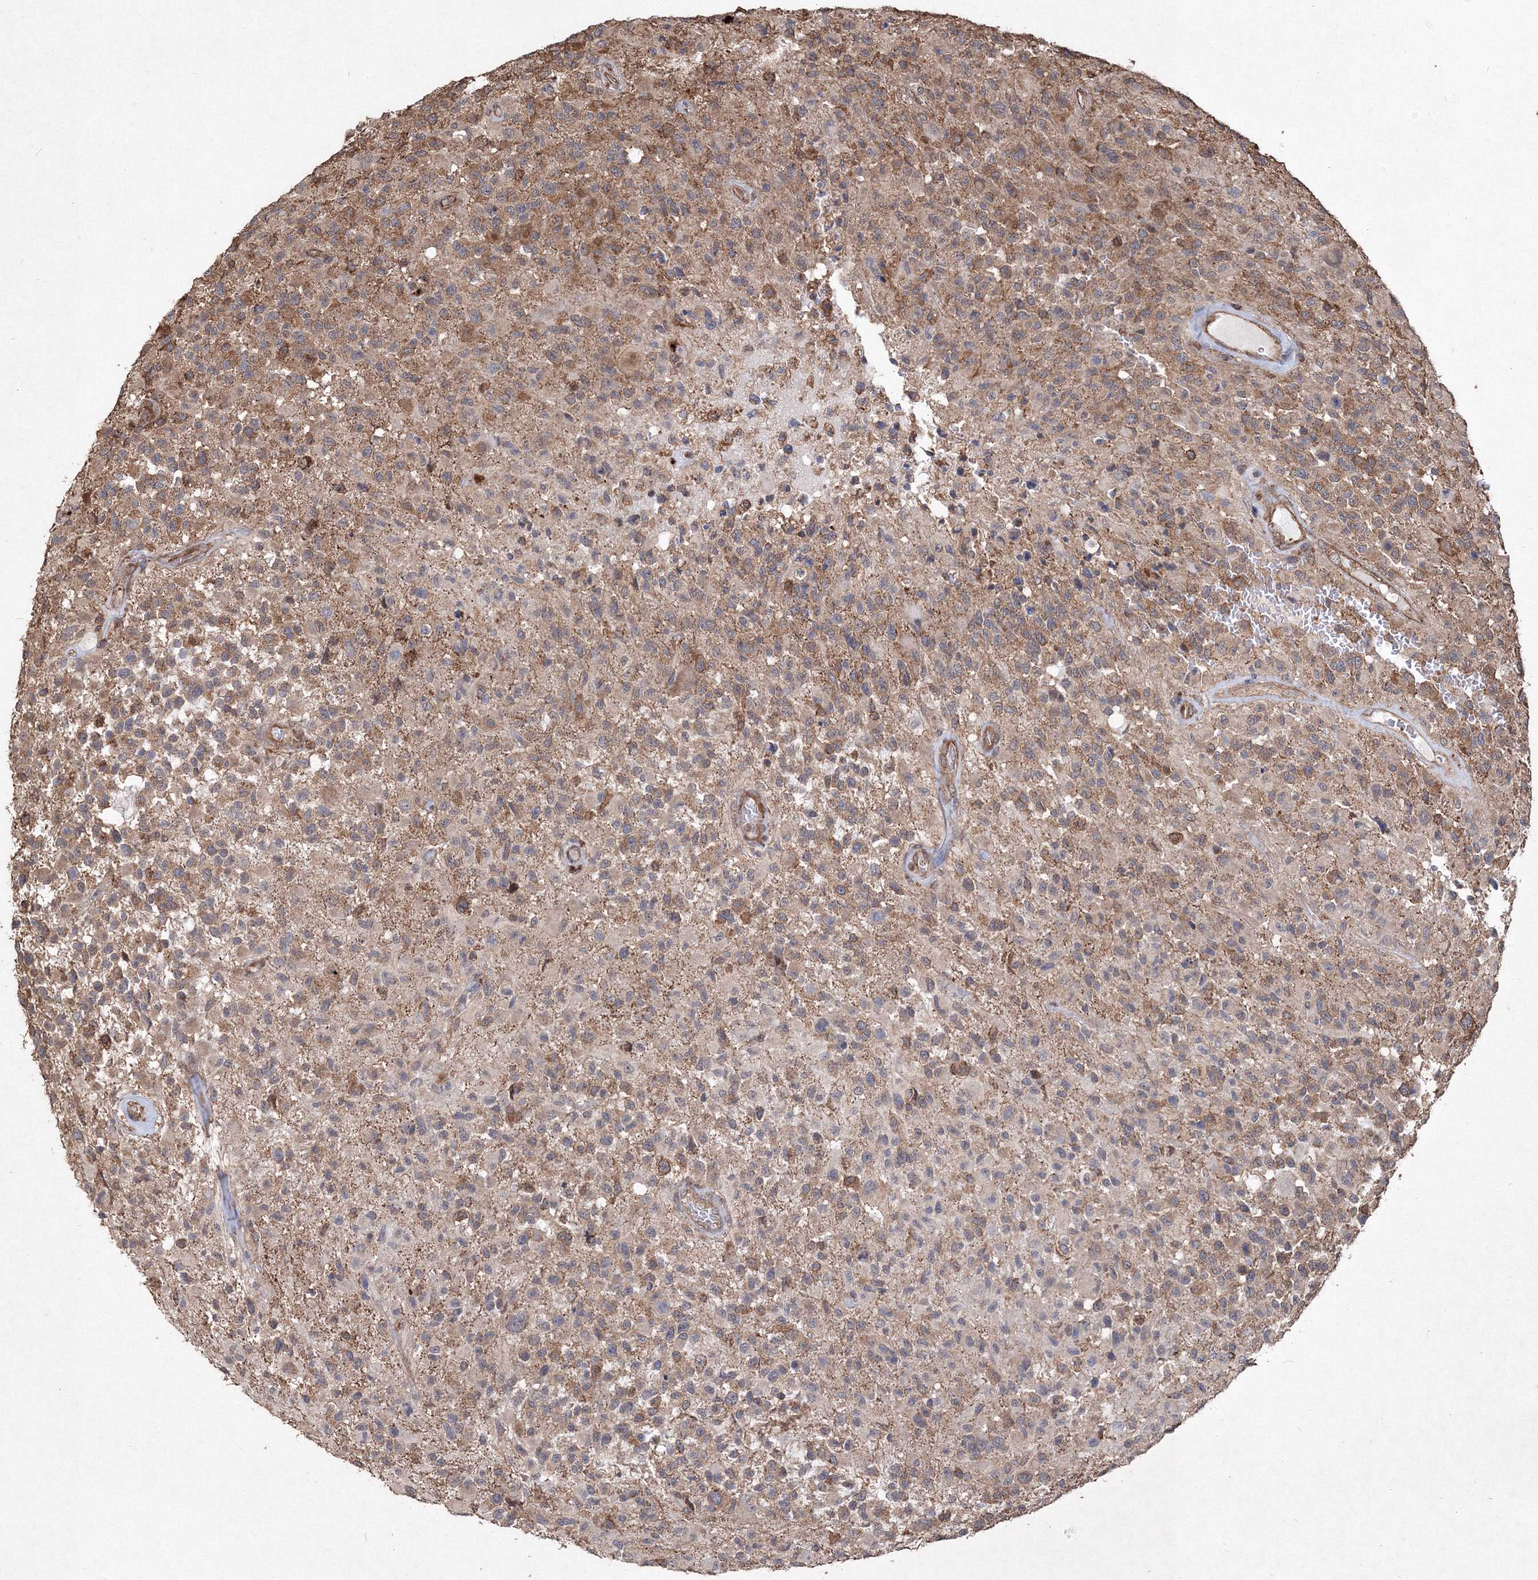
{"staining": {"intensity": "moderate", "quantity": ">75%", "location": "cytoplasmic/membranous"}, "tissue": "glioma", "cell_type": "Tumor cells", "image_type": "cancer", "snomed": [{"axis": "morphology", "description": "Glioma, malignant, High grade"}, {"axis": "morphology", "description": "Glioblastoma, NOS"}, {"axis": "topography", "description": "Brain"}], "caption": "Immunohistochemistry image of glioma stained for a protein (brown), which displays medium levels of moderate cytoplasmic/membranous staining in about >75% of tumor cells.", "gene": "TMEM139", "patient": {"sex": "male", "age": 60}}